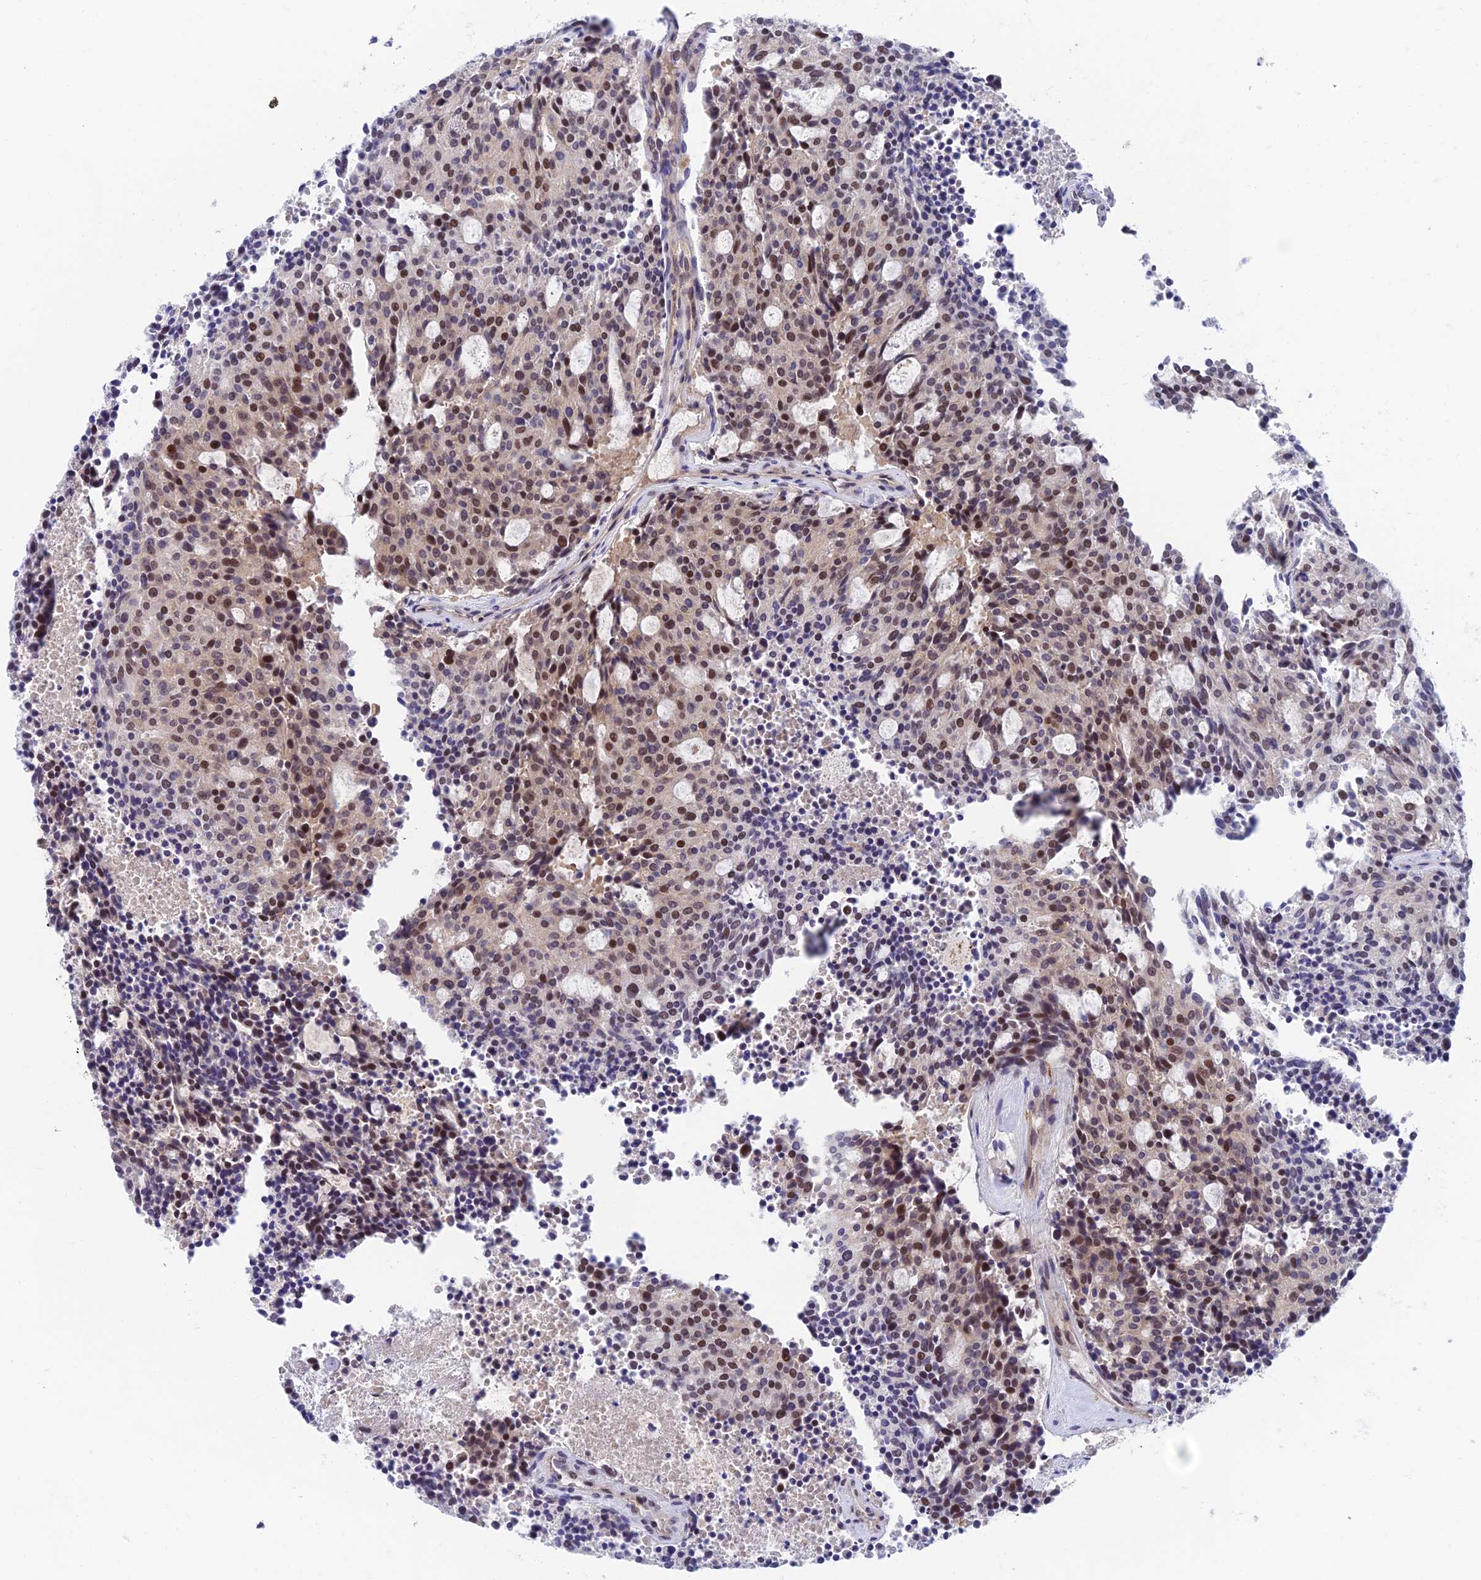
{"staining": {"intensity": "moderate", "quantity": "25%-75%", "location": "nuclear"}, "tissue": "carcinoid", "cell_type": "Tumor cells", "image_type": "cancer", "snomed": [{"axis": "morphology", "description": "Carcinoid, malignant, NOS"}, {"axis": "topography", "description": "Pancreas"}], "caption": "Protein staining reveals moderate nuclear positivity in about 25%-75% of tumor cells in carcinoid. (DAB IHC with brightfield microscopy, high magnification).", "gene": "NSMCE1", "patient": {"sex": "female", "age": 54}}